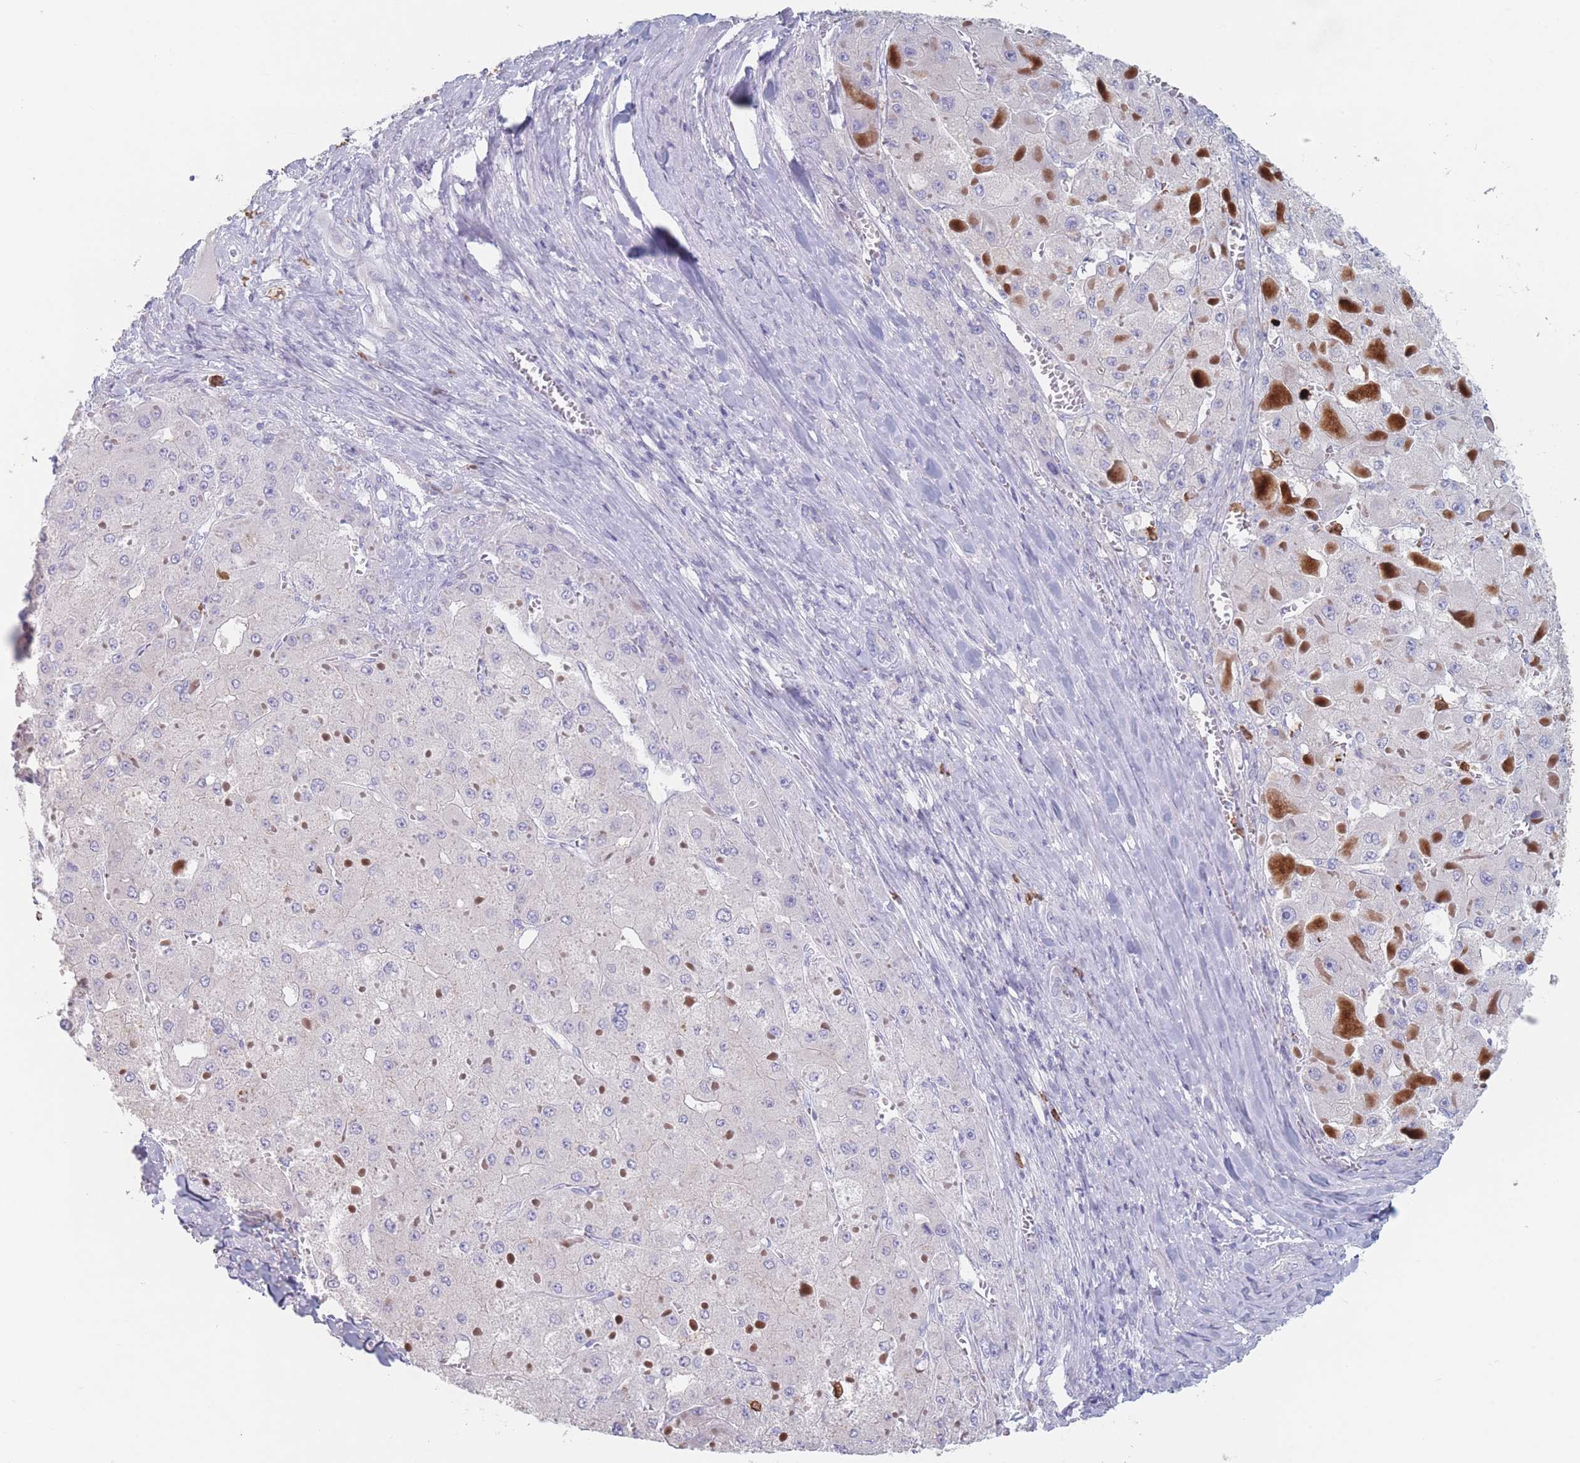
{"staining": {"intensity": "negative", "quantity": "none", "location": "none"}, "tissue": "liver cancer", "cell_type": "Tumor cells", "image_type": "cancer", "snomed": [{"axis": "morphology", "description": "Carcinoma, Hepatocellular, NOS"}, {"axis": "topography", "description": "Liver"}], "caption": "Immunohistochemistry (IHC) photomicrograph of human hepatocellular carcinoma (liver) stained for a protein (brown), which reveals no expression in tumor cells. (DAB immunohistochemistry (IHC), high magnification).", "gene": "ATP1A3", "patient": {"sex": "female", "age": 73}}